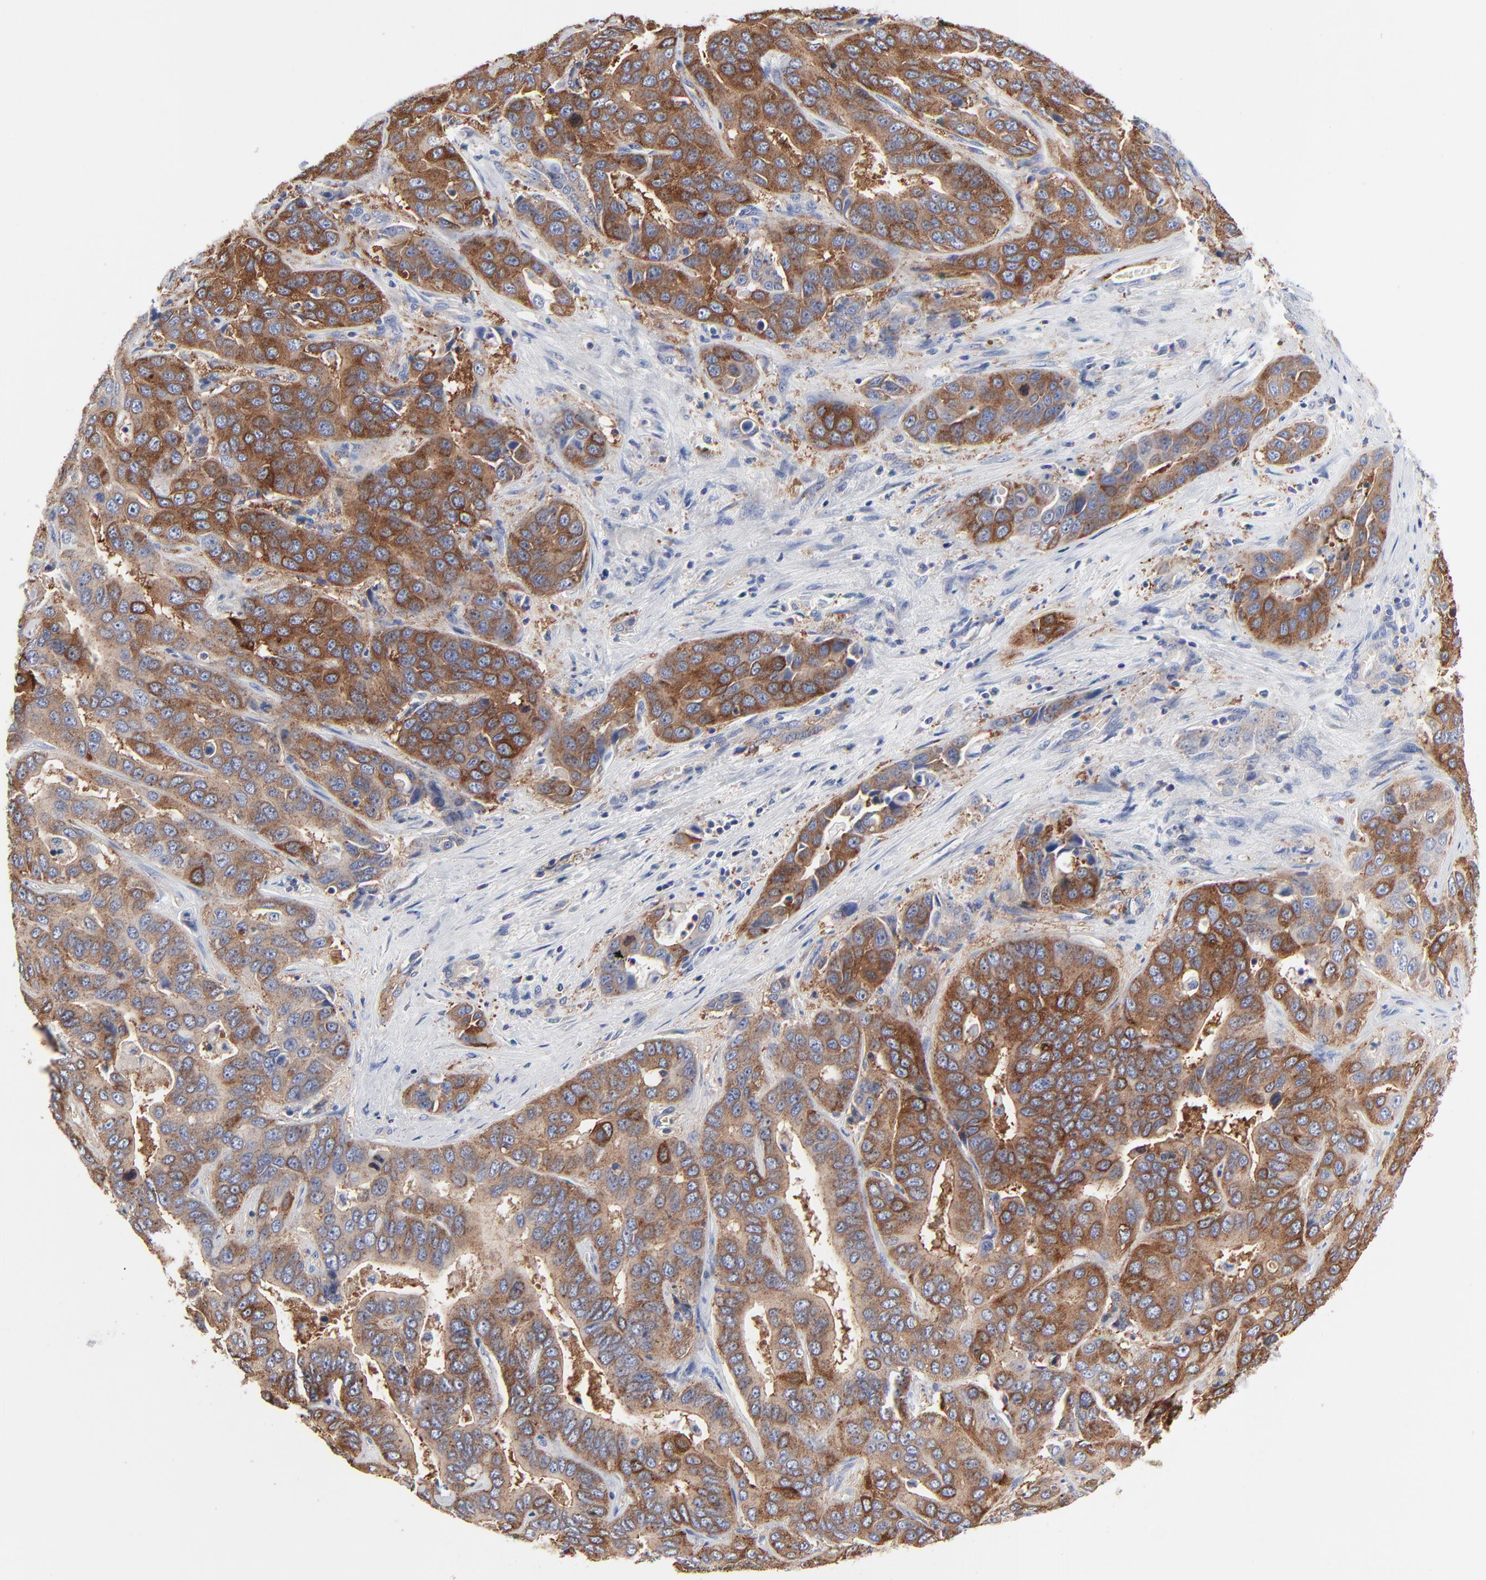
{"staining": {"intensity": "strong", "quantity": ">75%", "location": "cytoplasmic/membranous"}, "tissue": "liver cancer", "cell_type": "Tumor cells", "image_type": "cancer", "snomed": [{"axis": "morphology", "description": "Cholangiocarcinoma"}, {"axis": "topography", "description": "Liver"}], "caption": "Cholangiocarcinoma (liver) tissue shows strong cytoplasmic/membranous staining in approximately >75% of tumor cells The protein of interest is stained brown, and the nuclei are stained in blue (DAB IHC with brightfield microscopy, high magnification).", "gene": "CD2AP", "patient": {"sex": "female", "age": 52}}